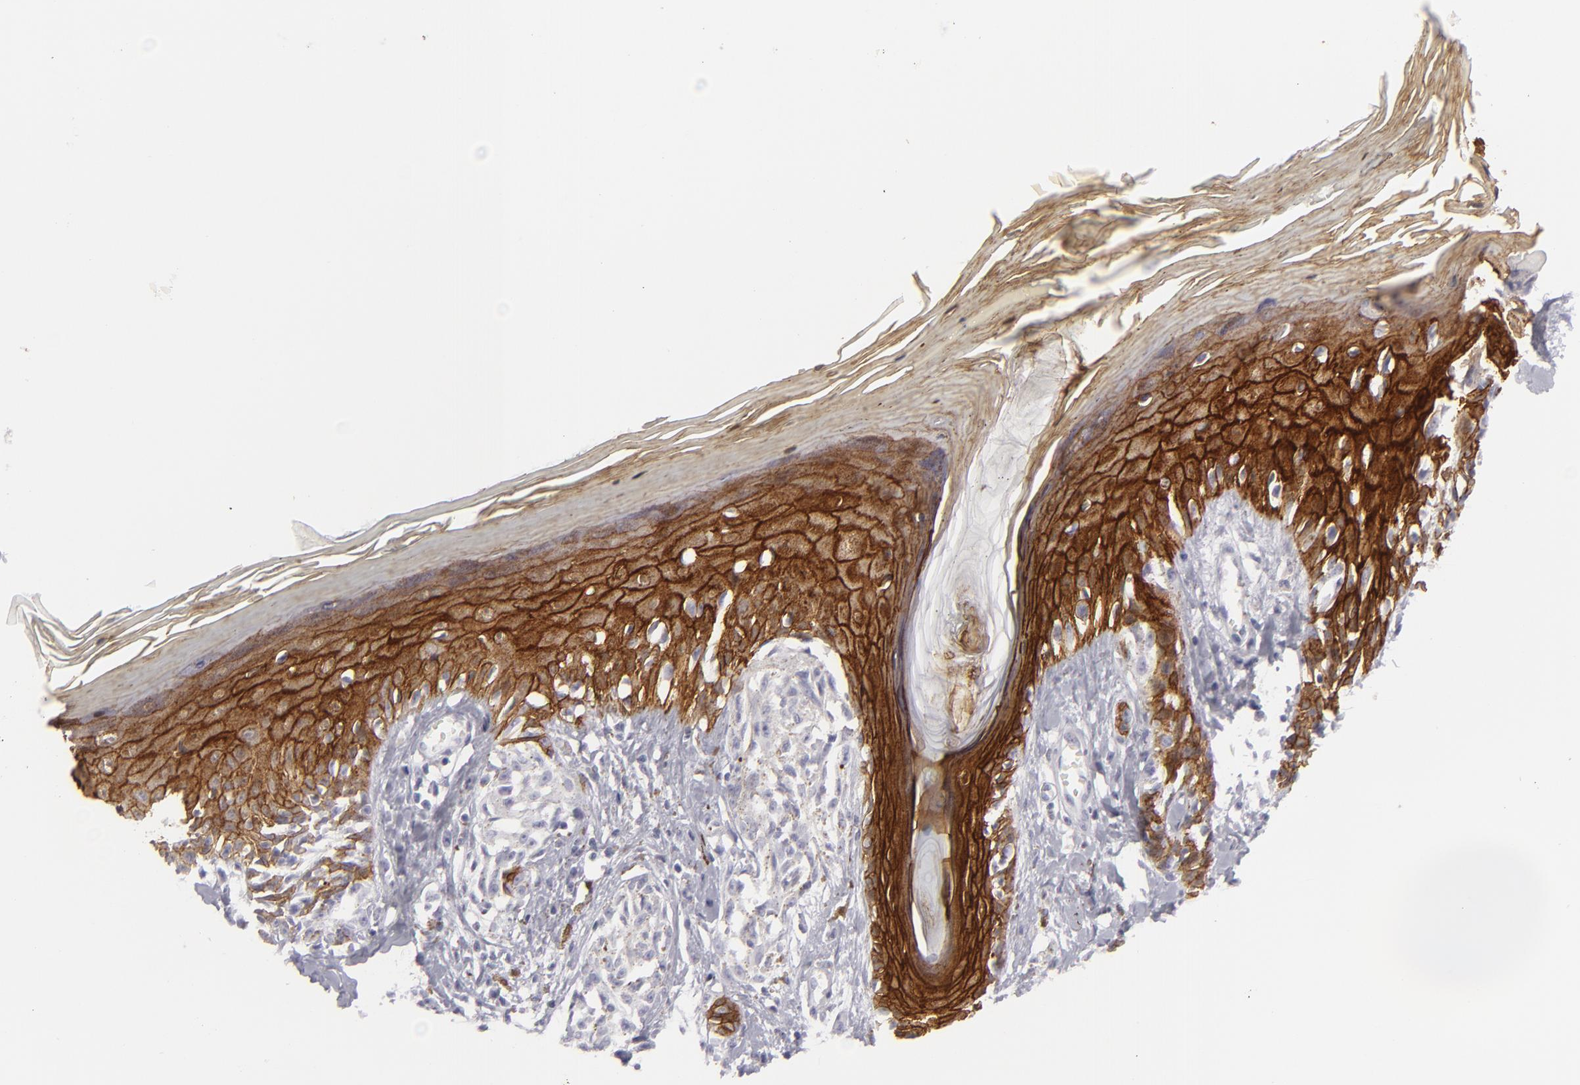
{"staining": {"intensity": "weak", "quantity": "<25%", "location": "none"}, "tissue": "melanoma", "cell_type": "Tumor cells", "image_type": "cancer", "snomed": [{"axis": "morphology", "description": "Malignant melanoma, NOS"}, {"axis": "topography", "description": "Skin"}], "caption": "This is an immunohistochemistry micrograph of malignant melanoma. There is no expression in tumor cells.", "gene": "JUP", "patient": {"sex": "female", "age": 77}}